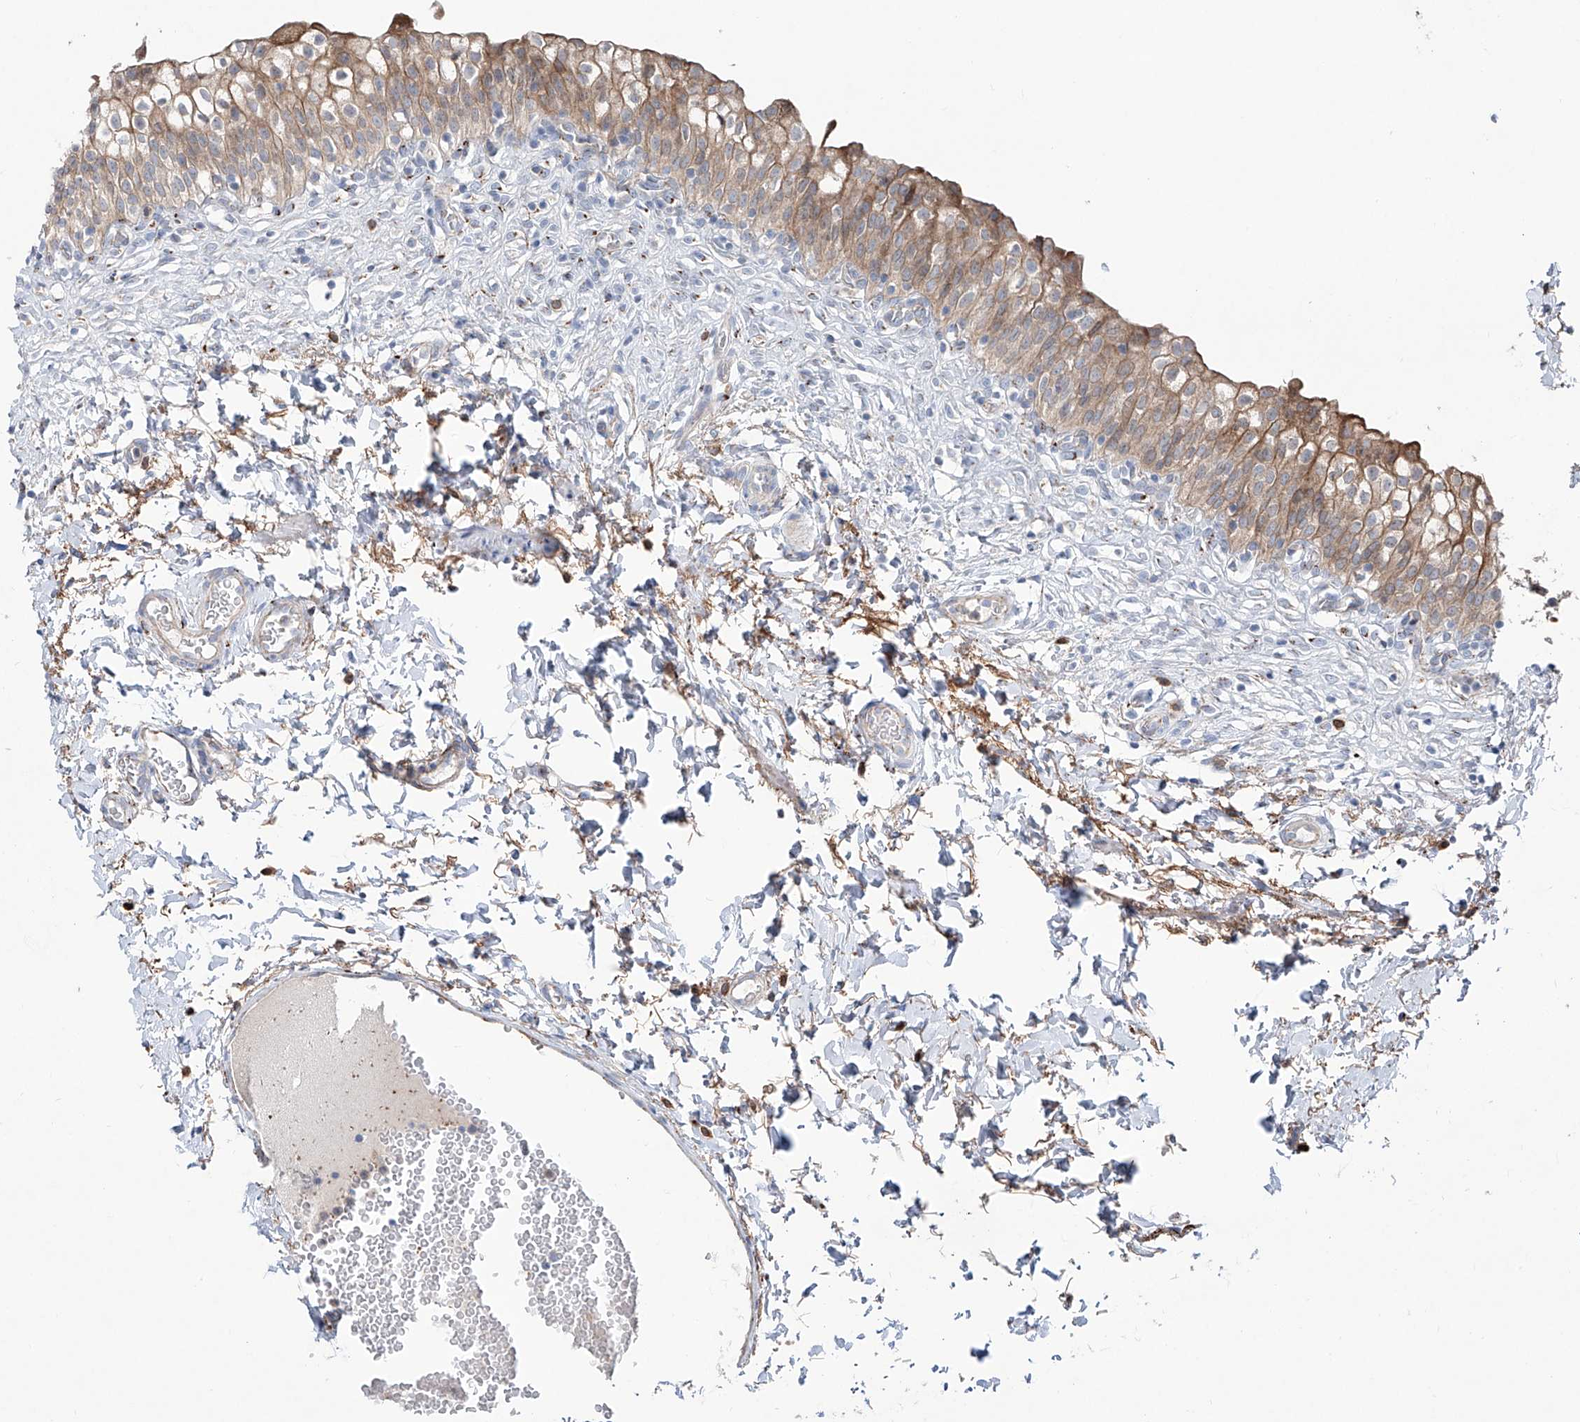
{"staining": {"intensity": "weak", "quantity": ">75%", "location": "cytoplasmic/membranous"}, "tissue": "urinary bladder", "cell_type": "Urothelial cells", "image_type": "normal", "snomed": [{"axis": "morphology", "description": "Normal tissue, NOS"}, {"axis": "topography", "description": "Urinary bladder"}], "caption": "Immunohistochemistry staining of benign urinary bladder, which shows low levels of weak cytoplasmic/membranous expression in approximately >75% of urothelial cells indicating weak cytoplasmic/membranous protein positivity. The staining was performed using DAB (brown) for protein detection and nuclei were counterstained in hematoxylin (blue).", "gene": "CDH5", "patient": {"sex": "male", "age": 55}}